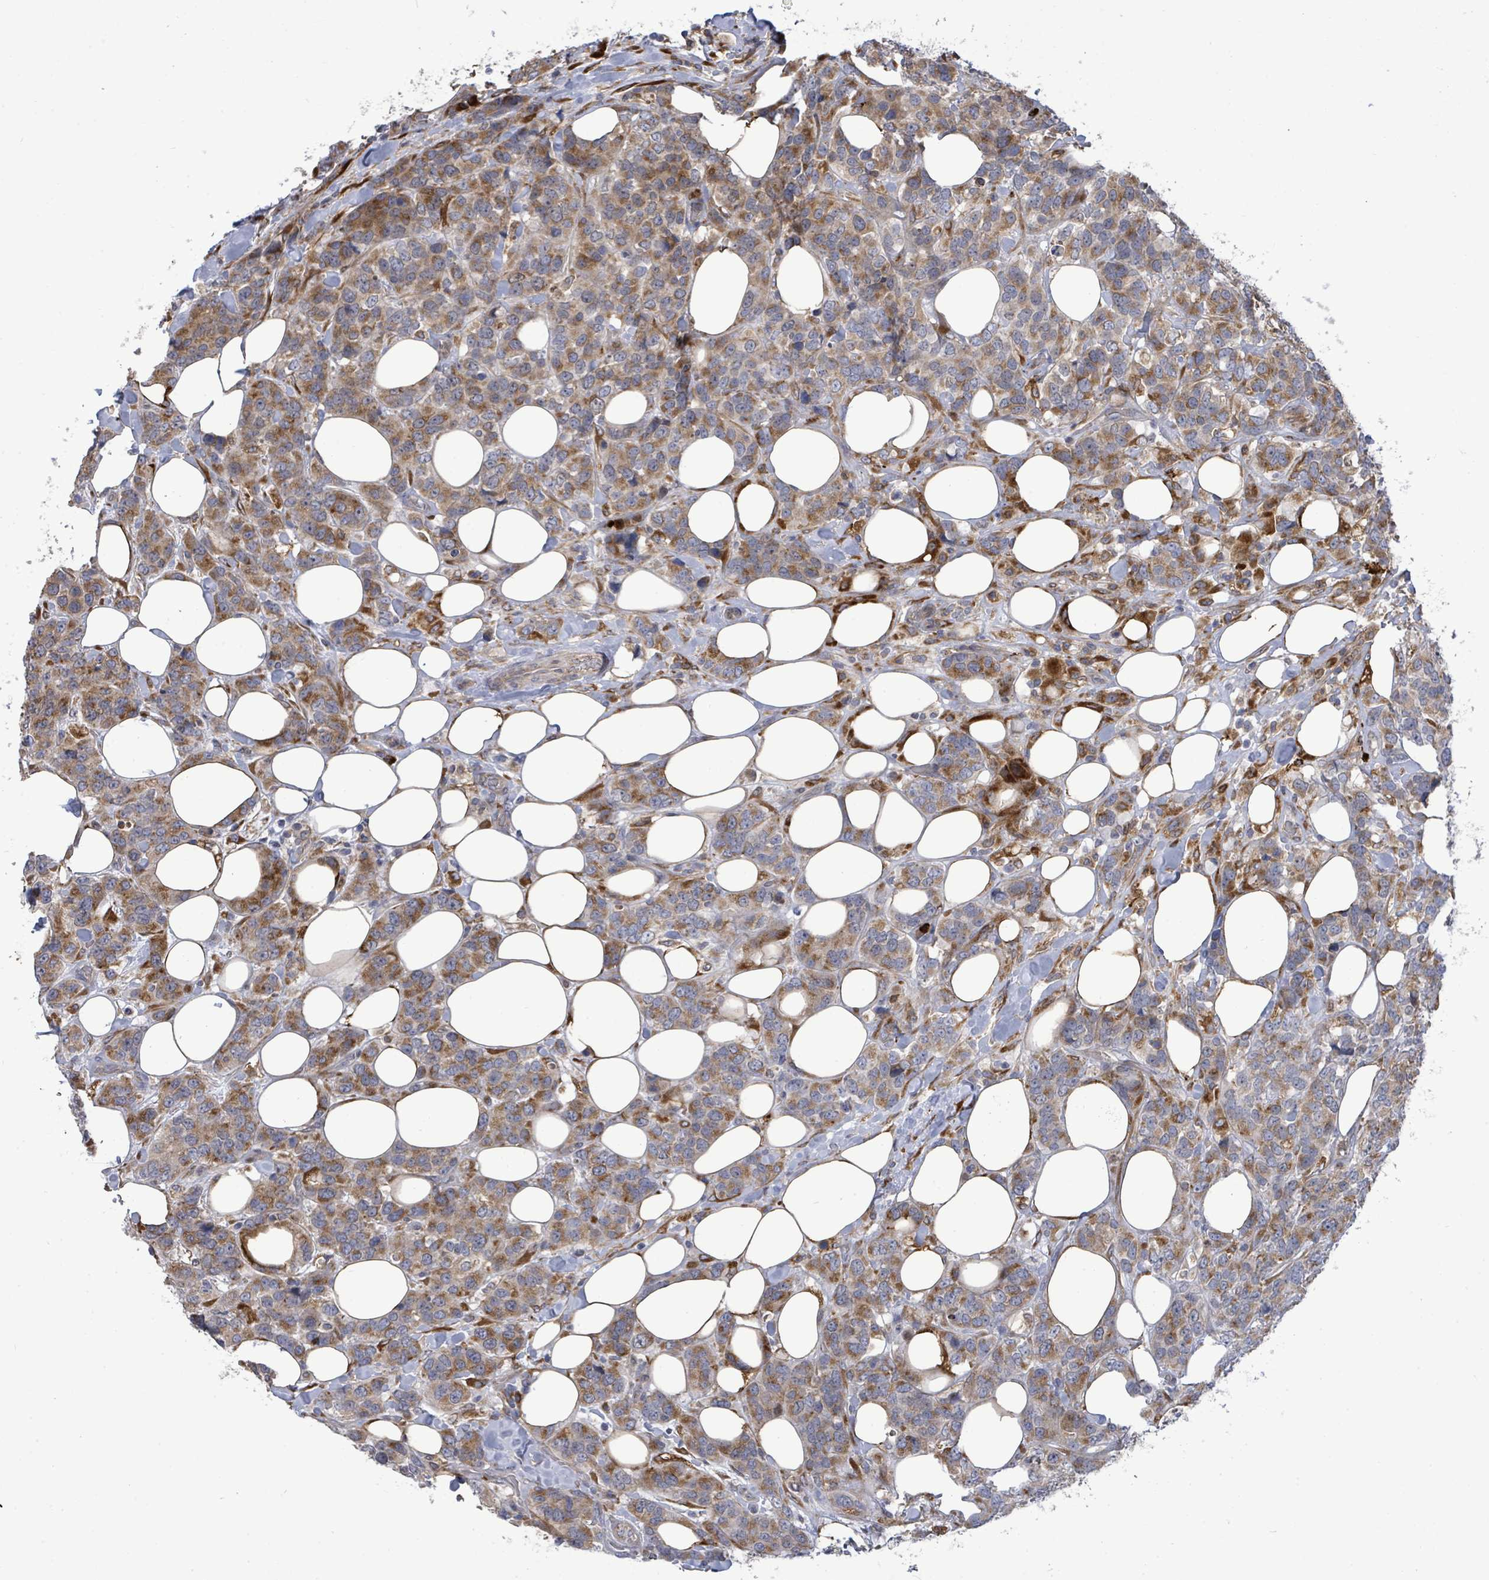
{"staining": {"intensity": "moderate", "quantity": ">75%", "location": "cytoplasmic/membranous"}, "tissue": "breast cancer", "cell_type": "Tumor cells", "image_type": "cancer", "snomed": [{"axis": "morphology", "description": "Lobular carcinoma"}, {"axis": "topography", "description": "Breast"}], "caption": "Tumor cells show medium levels of moderate cytoplasmic/membranous expression in approximately >75% of cells in lobular carcinoma (breast).", "gene": "SAR1A", "patient": {"sex": "female", "age": 59}}